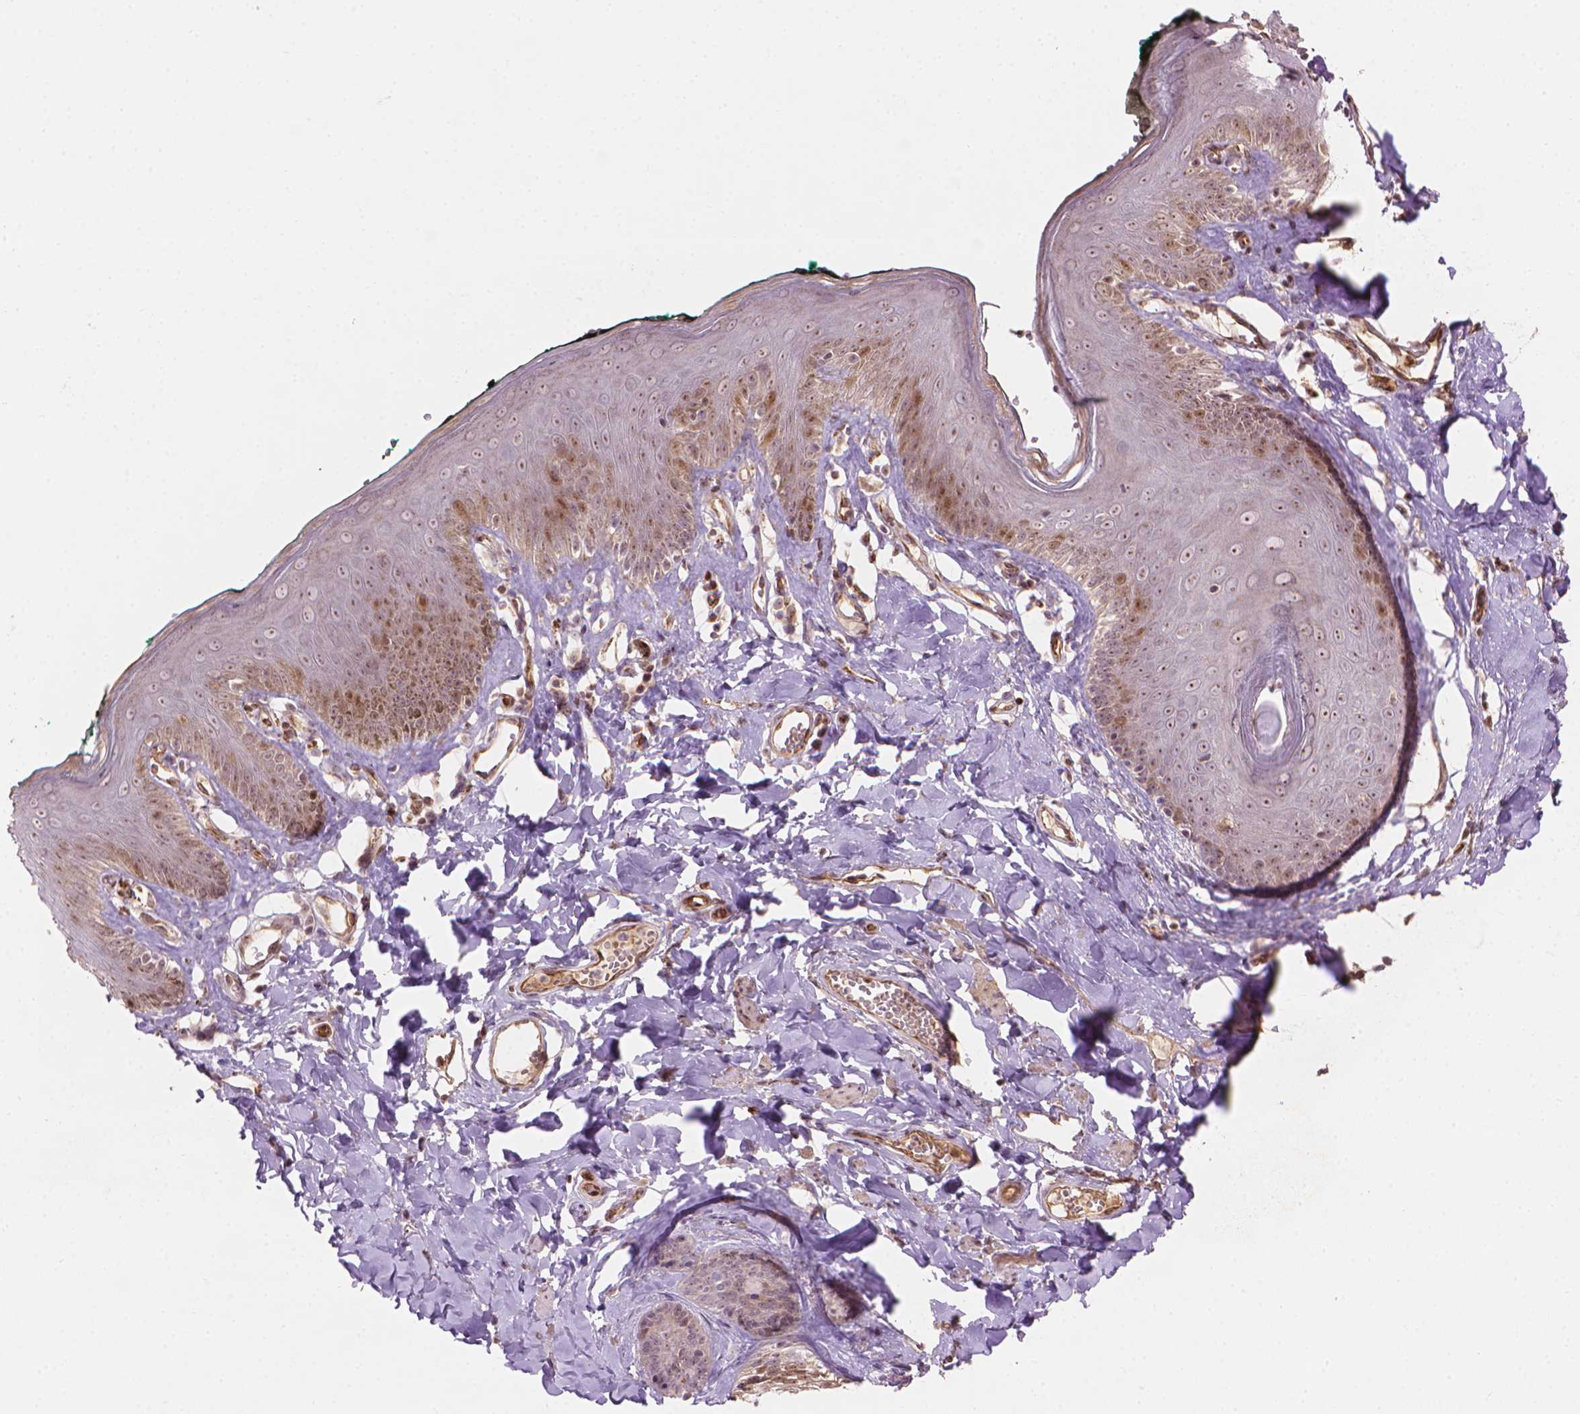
{"staining": {"intensity": "moderate", "quantity": "25%-75%", "location": "nuclear"}, "tissue": "skin", "cell_type": "Epidermal cells", "image_type": "normal", "snomed": [{"axis": "morphology", "description": "Normal tissue, NOS"}, {"axis": "topography", "description": "Vulva"}, {"axis": "topography", "description": "Peripheral nerve tissue"}], "caption": "Skin stained with immunohistochemistry exhibits moderate nuclear expression in approximately 25%-75% of epidermal cells.", "gene": "SMC2", "patient": {"sex": "female", "age": 66}}